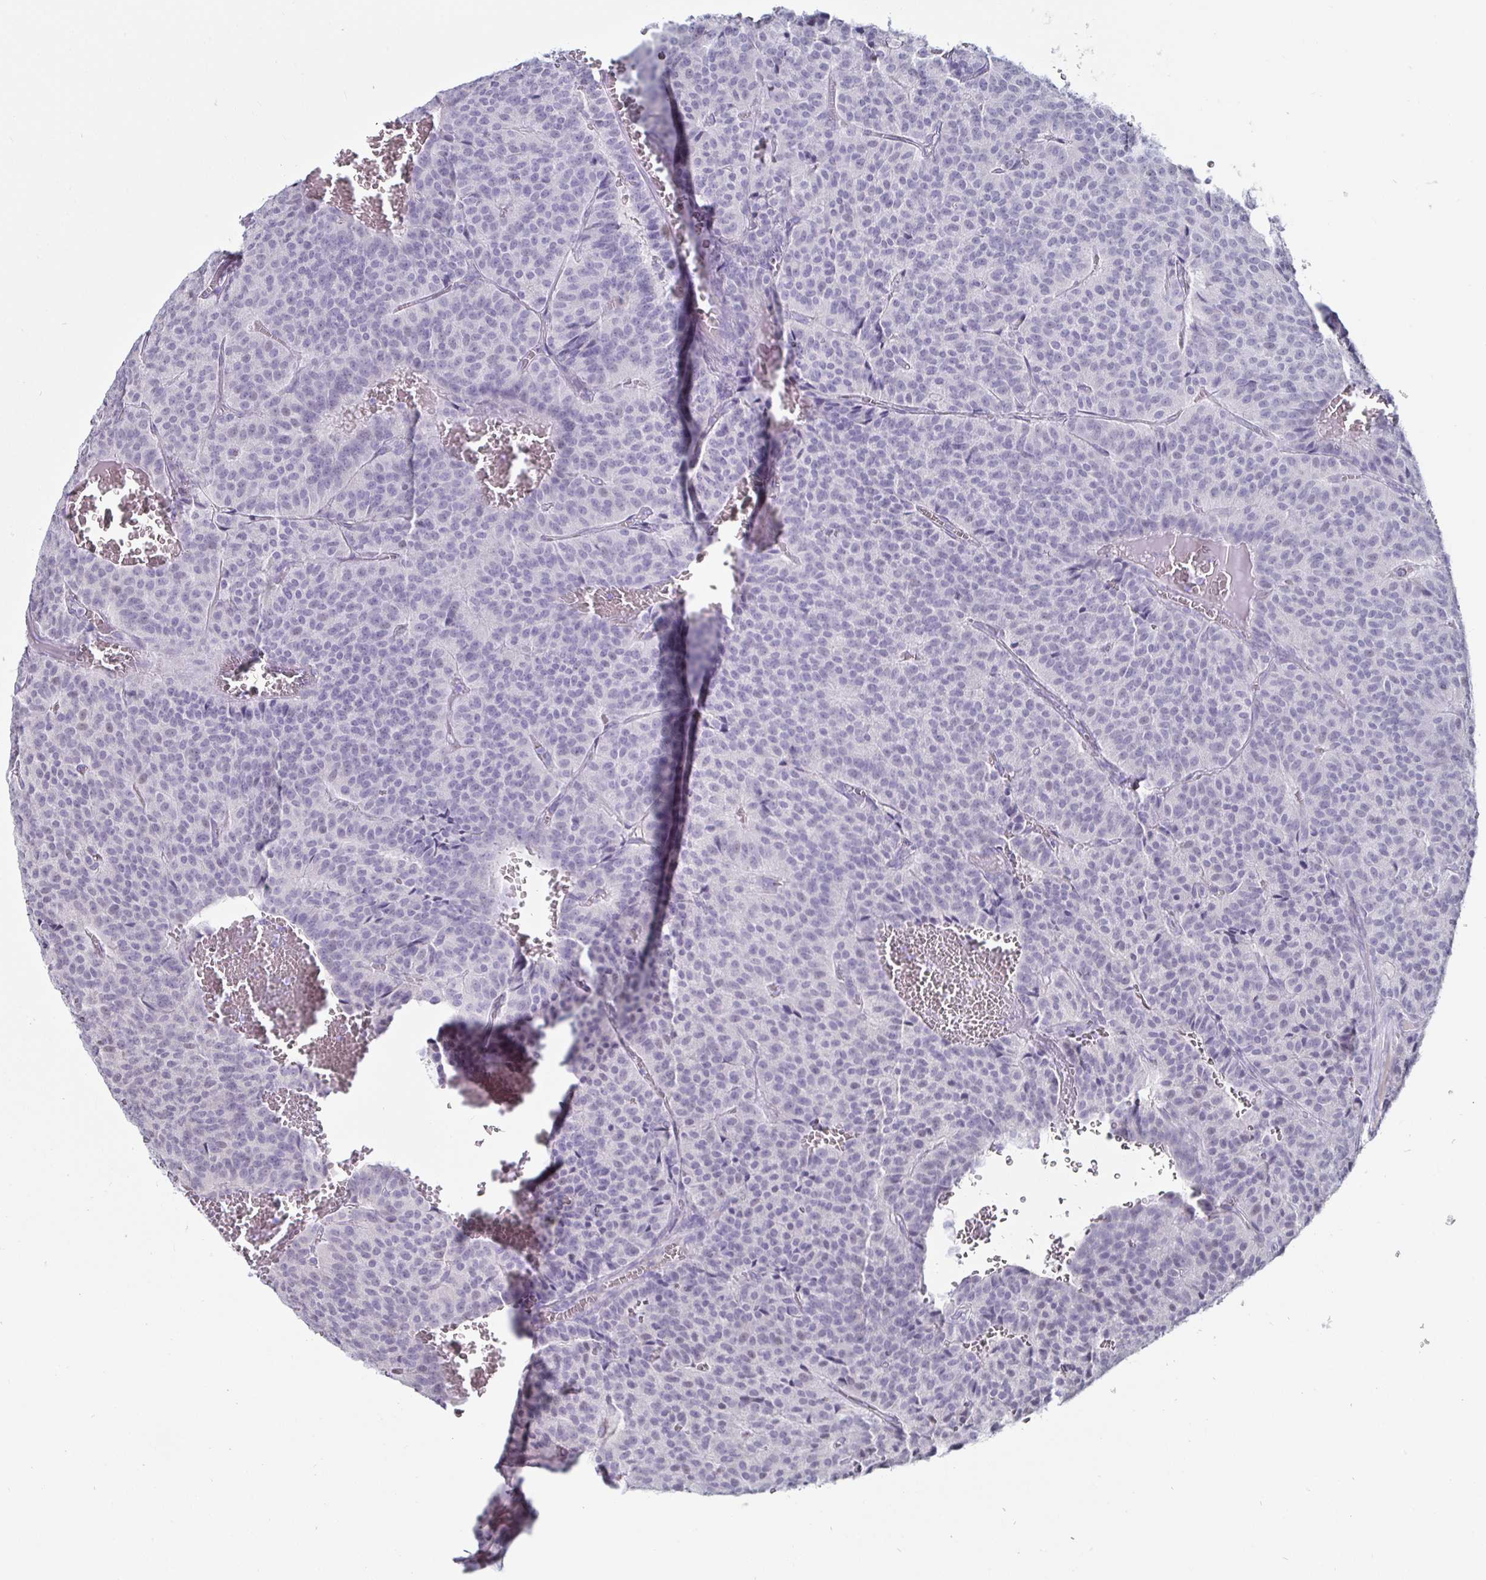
{"staining": {"intensity": "negative", "quantity": "none", "location": "none"}, "tissue": "carcinoid", "cell_type": "Tumor cells", "image_type": "cancer", "snomed": [{"axis": "morphology", "description": "Carcinoid, malignant, NOS"}, {"axis": "topography", "description": "Lung"}], "caption": "This histopathology image is of carcinoid (malignant) stained with immunohistochemistry (IHC) to label a protein in brown with the nuclei are counter-stained blue. There is no expression in tumor cells.", "gene": "OOSP2", "patient": {"sex": "male", "age": 70}}